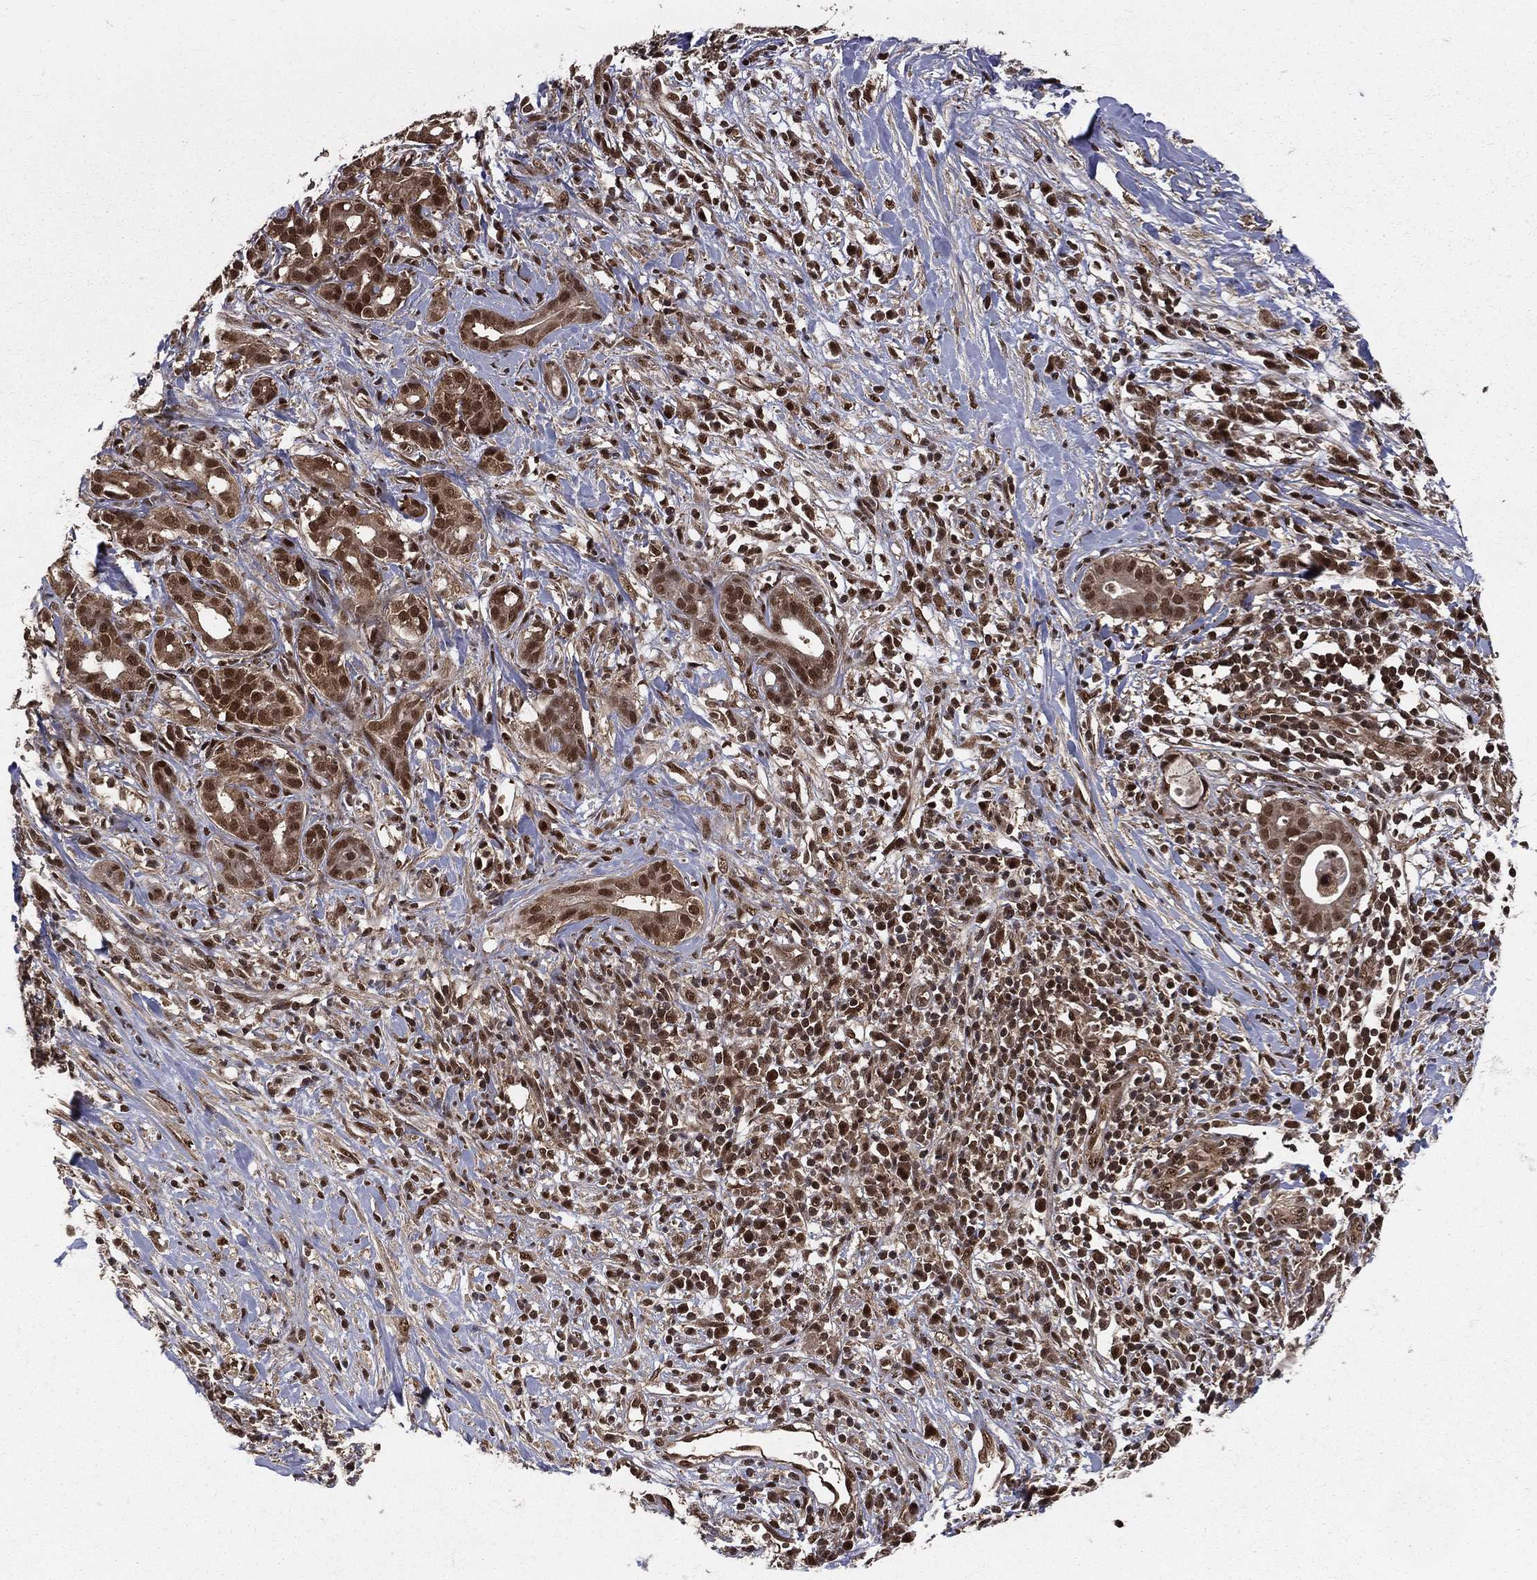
{"staining": {"intensity": "strong", "quantity": ">75%", "location": "cytoplasmic/membranous,nuclear"}, "tissue": "pancreatic cancer", "cell_type": "Tumor cells", "image_type": "cancer", "snomed": [{"axis": "morphology", "description": "Adenocarcinoma, NOS"}, {"axis": "topography", "description": "Pancreas"}], "caption": "Tumor cells display strong cytoplasmic/membranous and nuclear expression in approximately >75% of cells in pancreatic cancer (adenocarcinoma).", "gene": "COPS4", "patient": {"sex": "male", "age": 61}}